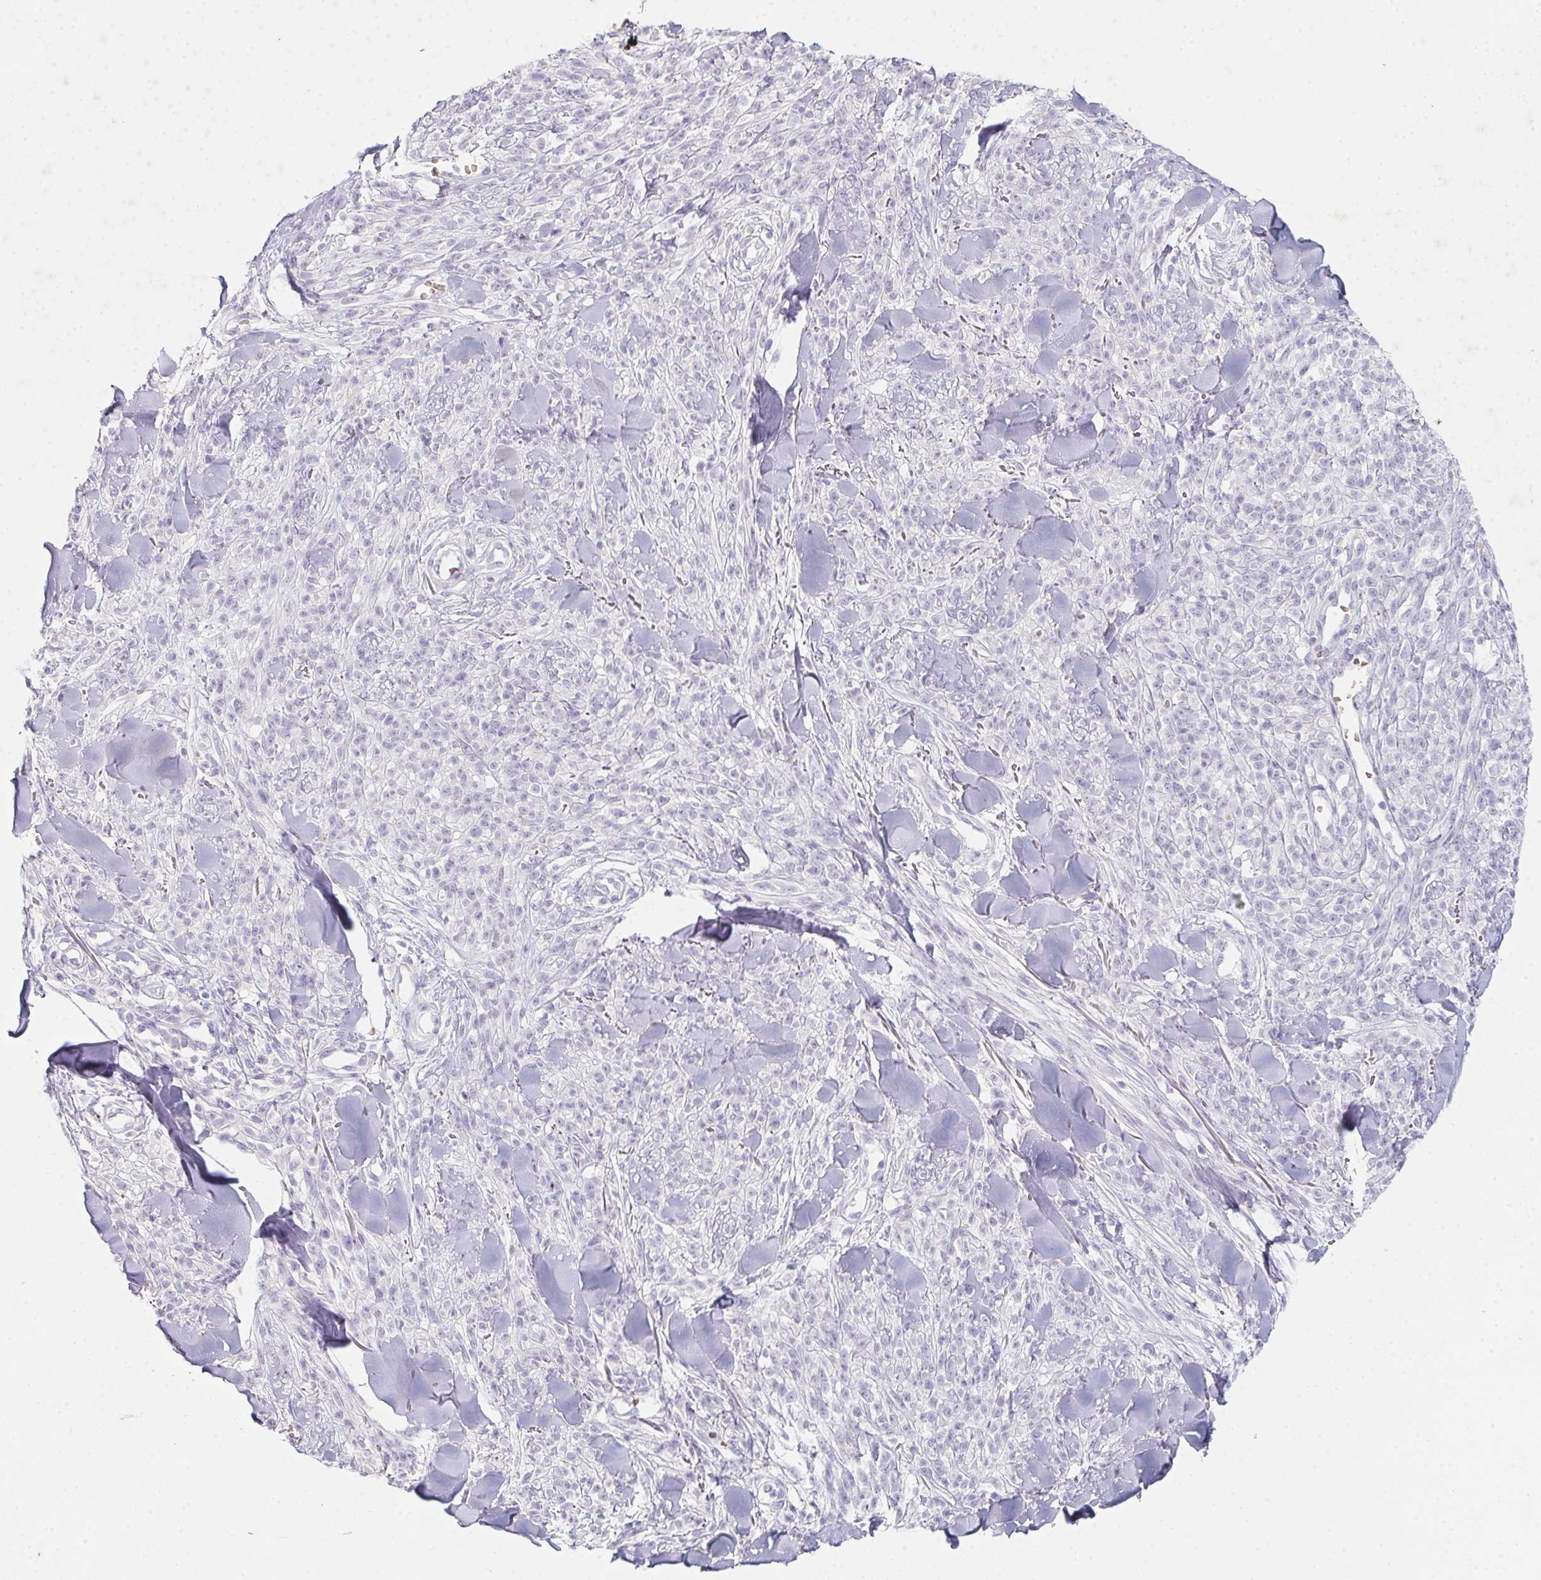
{"staining": {"intensity": "negative", "quantity": "none", "location": "none"}, "tissue": "melanoma", "cell_type": "Tumor cells", "image_type": "cancer", "snomed": [{"axis": "morphology", "description": "Malignant melanoma, NOS"}, {"axis": "topography", "description": "Skin"}, {"axis": "topography", "description": "Skin of trunk"}], "caption": "This is an immunohistochemistry (IHC) image of malignant melanoma. There is no positivity in tumor cells.", "gene": "DCD", "patient": {"sex": "male", "age": 74}}